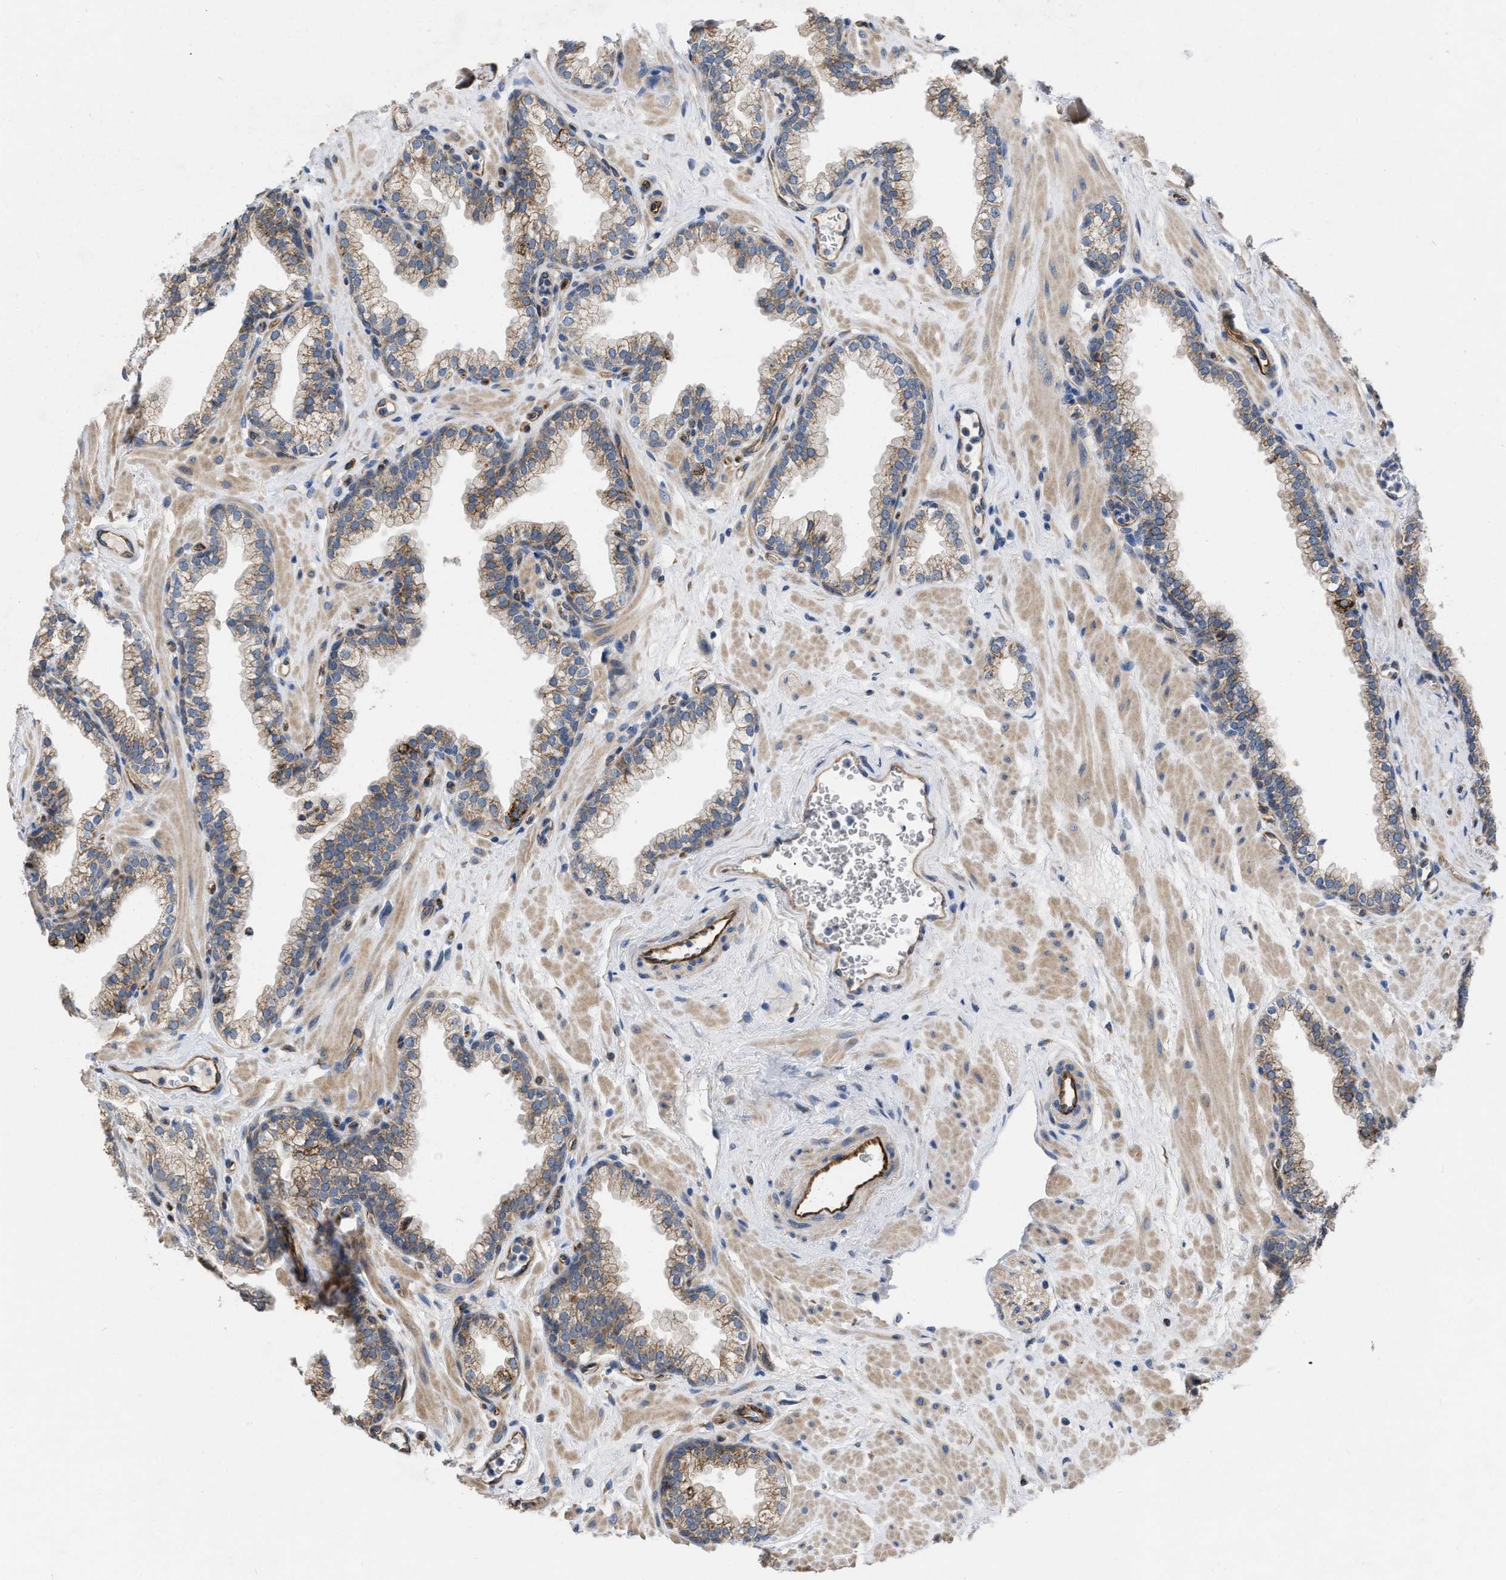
{"staining": {"intensity": "weak", "quantity": ">75%", "location": "cytoplasmic/membranous"}, "tissue": "prostate", "cell_type": "Glandular cells", "image_type": "normal", "snomed": [{"axis": "morphology", "description": "Normal tissue, NOS"}, {"axis": "morphology", "description": "Urothelial carcinoma, Low grade"}, {"axis": "topography", "description": "Urinary bladder"}, {"axis": "topography", "description": "Prostate"}], "caption": "Immunohistochemical staining of normal prostate demonstrates weak cytoplasmic/membranous protein staining in about >75% of glandular cells. (Stains: DAB (3,3'-diaminobenzidine) in brown, nuclei in blue, Microscopy: brightfield microscopy at high magnification).", "gene": "SLC4A11", "patient": {"sex": "male", "age": 60}}